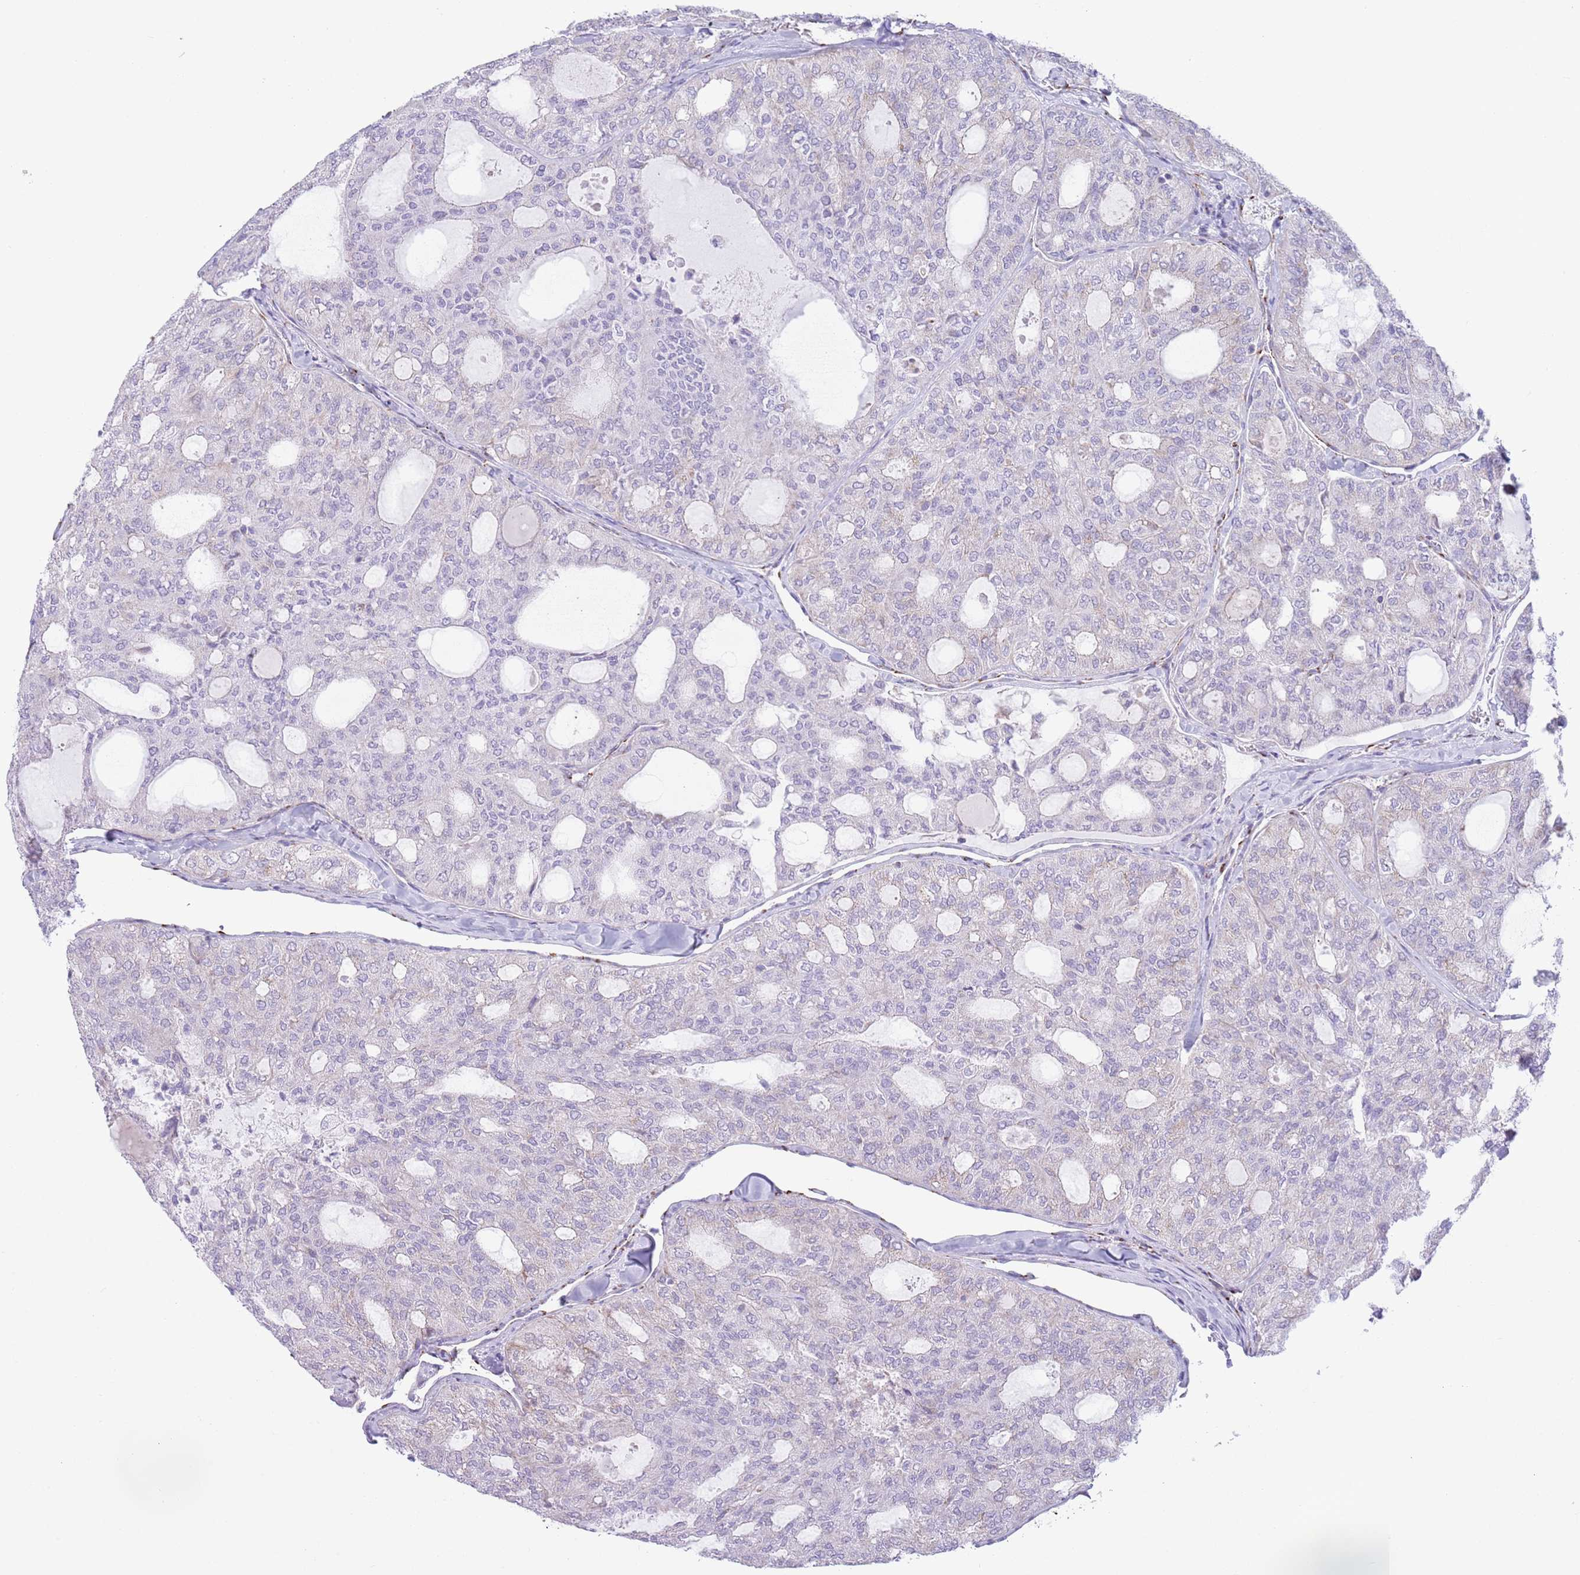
{"staining": {"intensity": "negative", "quantity": "none", "location": "none"}, "tissue": "thyroid cancer", "cell_type": "Tumor cells", "image_type": "cancer", "snomed": [{"axis": "morphology", "description": "Follicular adenoma carcinoma, NOS"}, {"axis": "topography", "description": "Thyroid gland"}], "caption": "Image shows no significant protein expression in tumor cells of thyroid follicular adenoma carcinoma.", "gene": "C20orf96", "patient": {"sex": "male", "age": 75}}